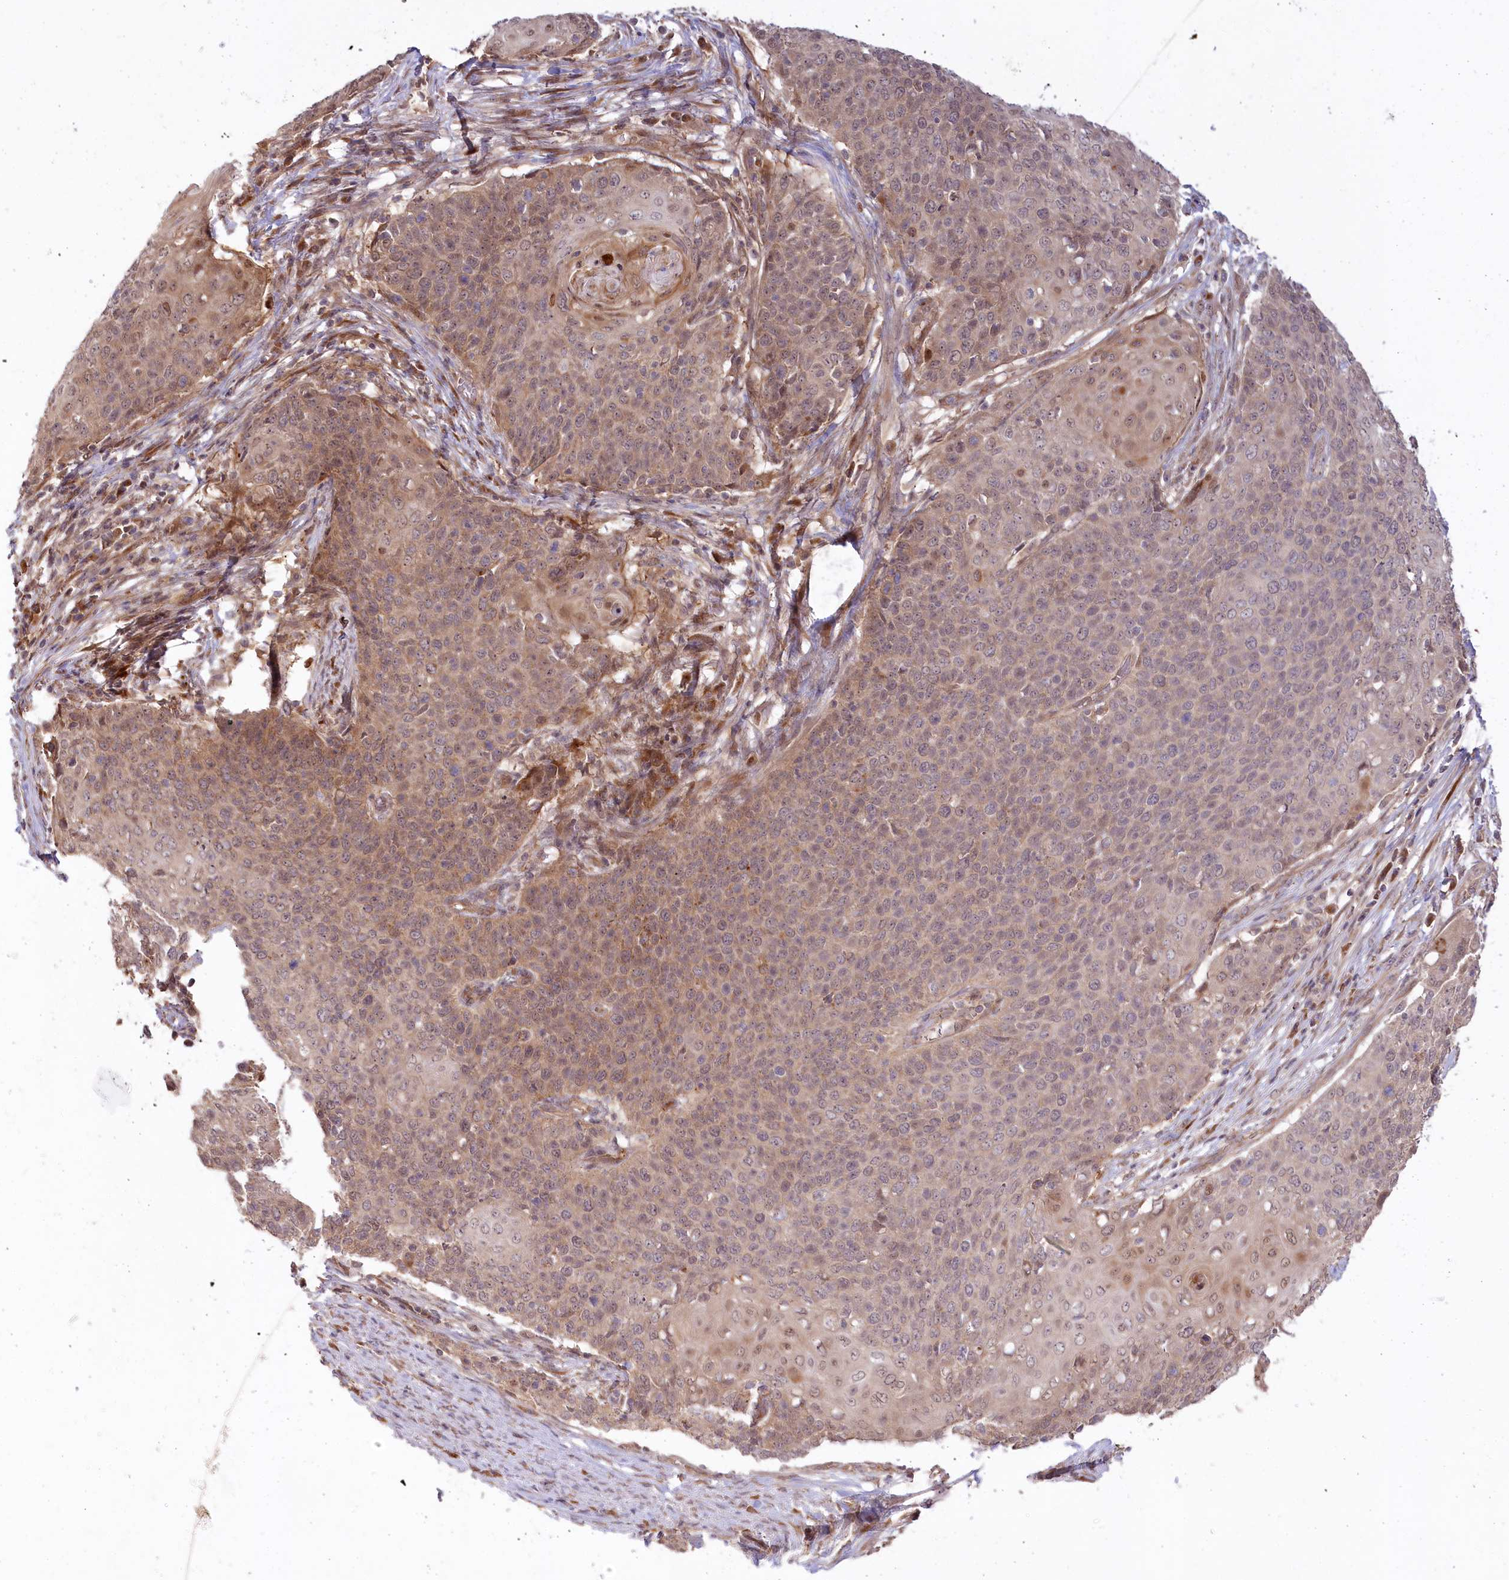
{"staining": {"intensity": "moderate", "quantity": ">75%", "location": "cytoplasmic/membranous"}, "tissue": "cervical cancer", "cell_type": "Tumor cells", "image_type": "cancer", "snomed": [{"axis": "morphology", "description": "Squamous cell carcinoma, NOS"}, {"axis": "topography", "description": "Cervix"}], "caption": "Immunohistochemical staining of cervical squamous cell carcinoma shows medium levels of moderate cytoplasmic/membranous protein positivity in approximately >75% of tumor cells.", "gene": "CEP70", "patient": {"sex": "female", "age": 39}}